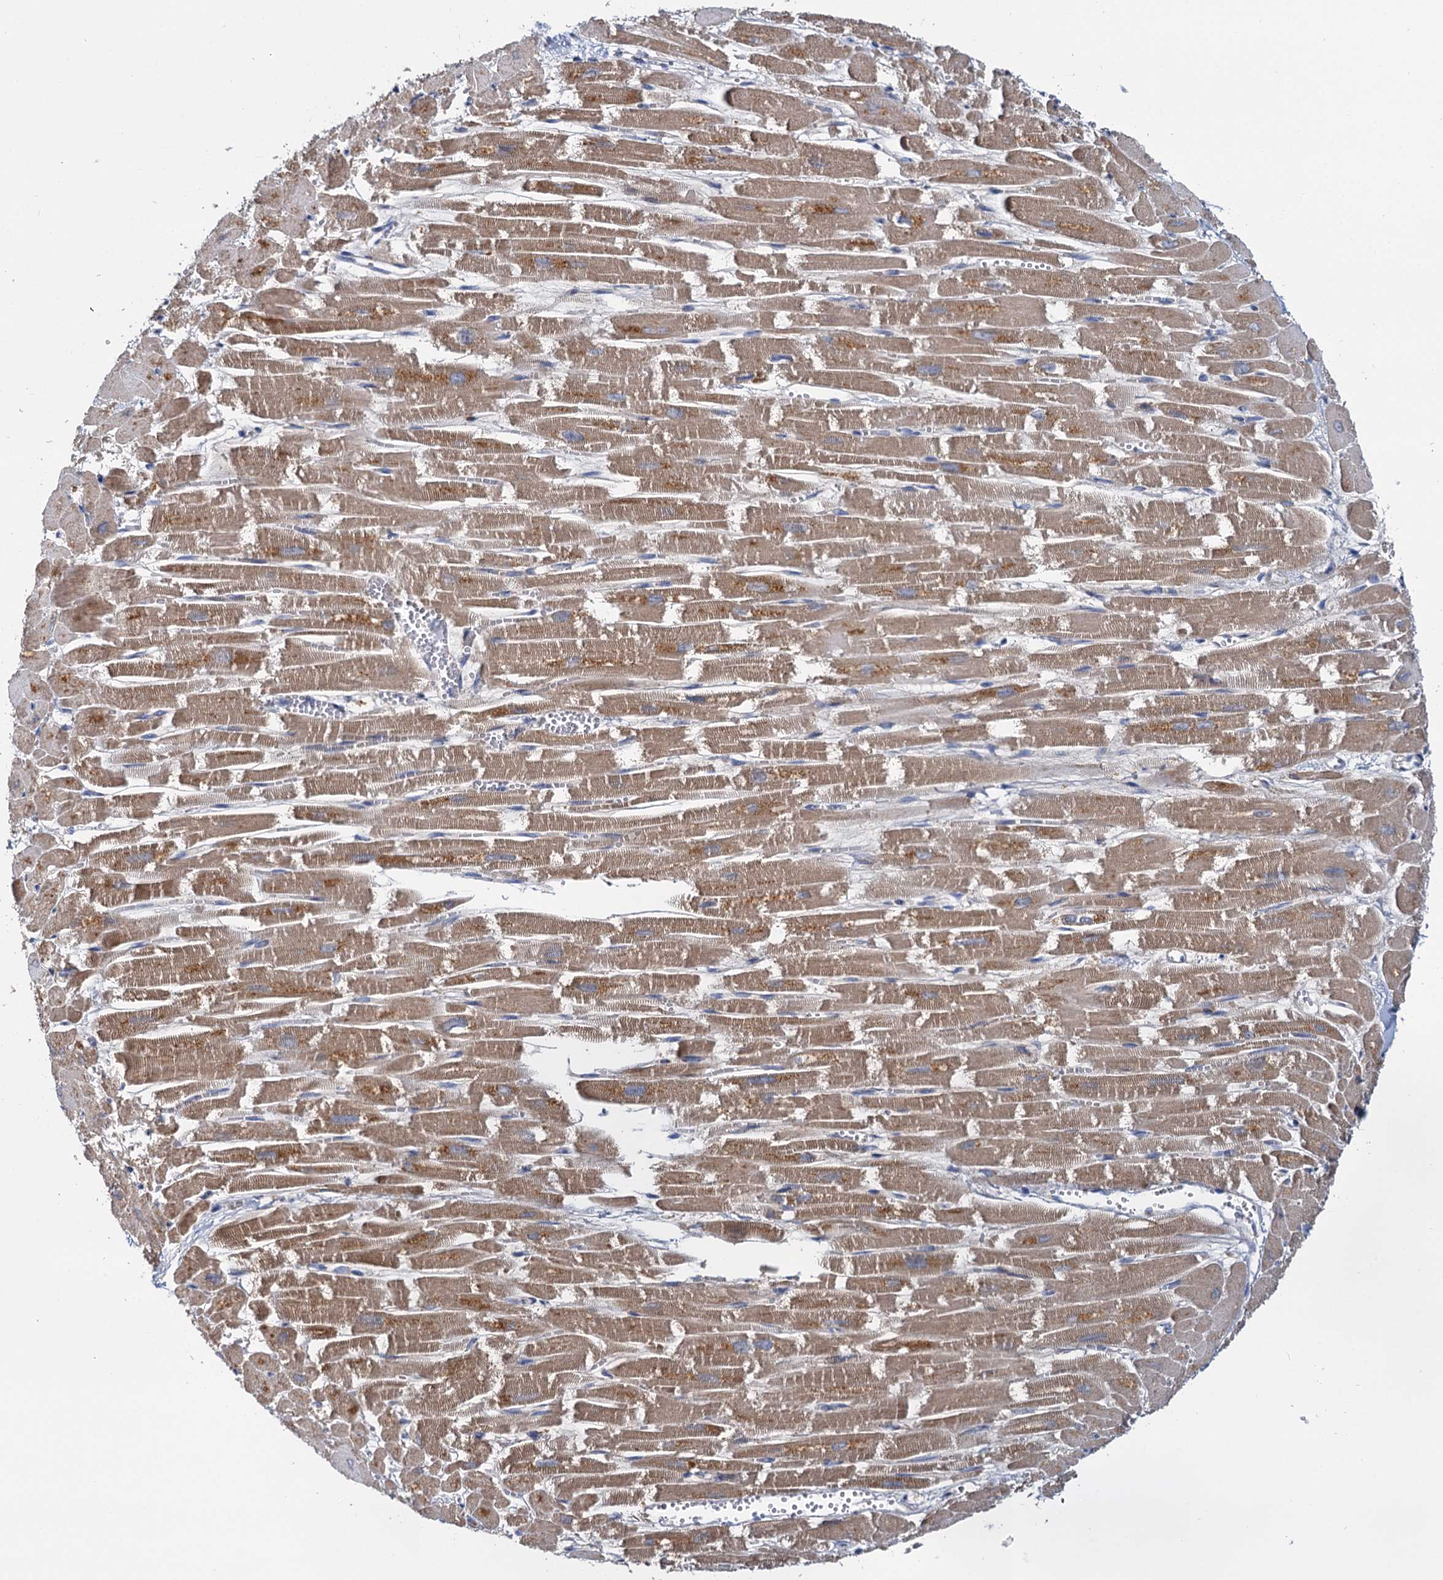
{"staining": {"intensity": "moderate", "quantity": ">75%", "location": "cytoplasmic/membranous"}, "tissue": "heart muscle", "cell_type": "Cardiomyocytes", "image_type": "normal", "snomed": [{"axis": "morphology", "description": "Normal tissue, NOS"}, {"axis": "topography", "description": "Heart"}], "caption": "Moderate cytoplasmic/membranous expression is appreciated in approximately >75% of cardiomyocytes in unremarkable heart muscle.", "gene": "CCP110", "patient": {"sex": "male", "age": 54}}